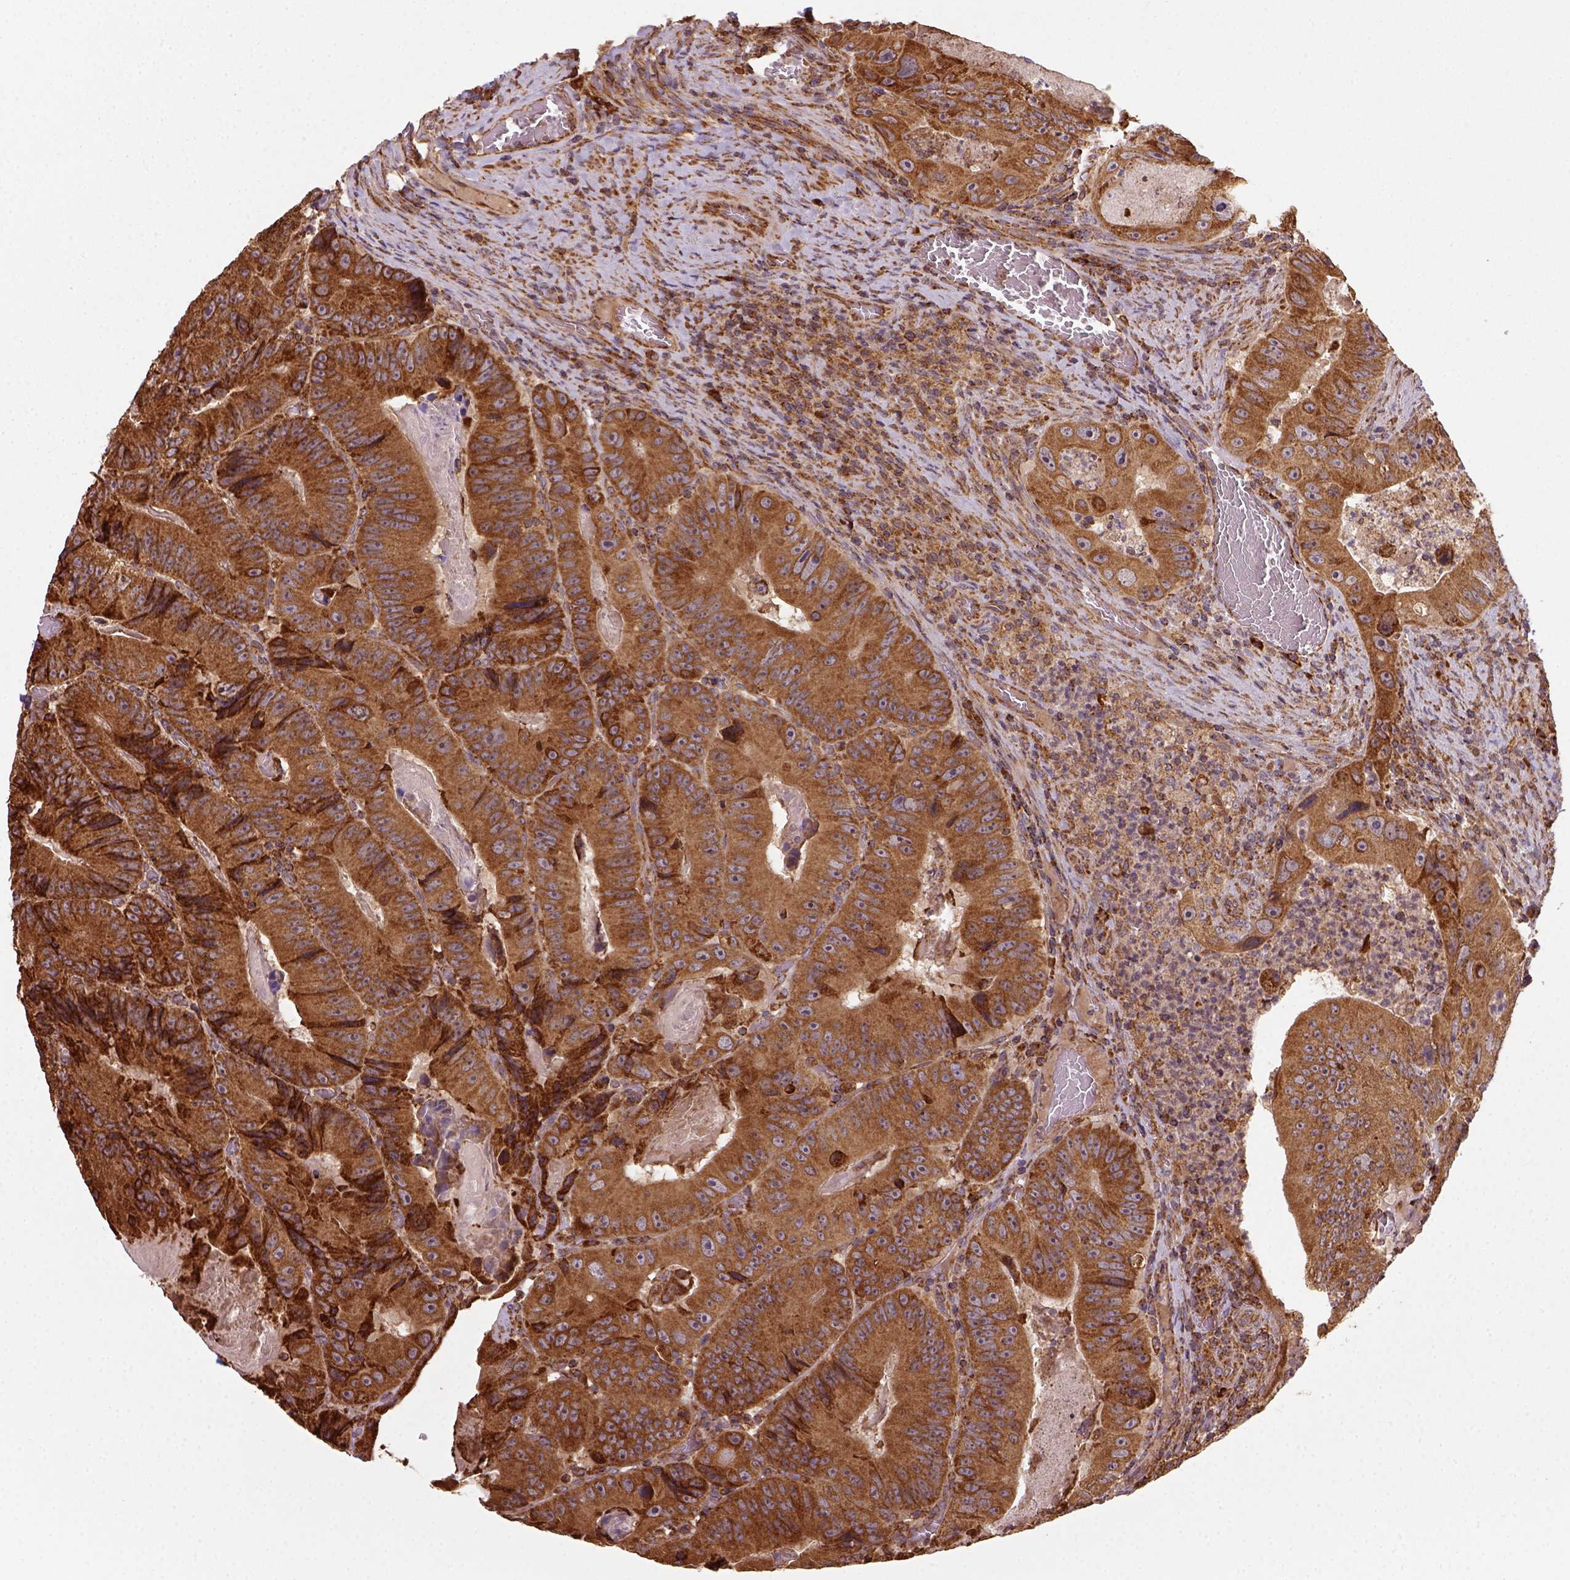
{"staining": {"intensity": "moderate", "quantity": ">75%", "location": "cytoplasmic/membranous"}, "tissue": "colorectal cancer", "cell_type": "Tumor cells", "image_type": "cancer", "snomed": [{"axis": "morphology", "description": "Adenocarcinoma, NOS"}, {"axis": "topography", "description": "Colon"}], "caption": "This image displays IHC staining of human colorectal cancer (adenocarcinoma), with medium moderate cytoplasmic/membranous expression in about >75% of tumor cells.", "gene": "MAPK8IP3", "patient": {"sex": "female", "age": 86}}